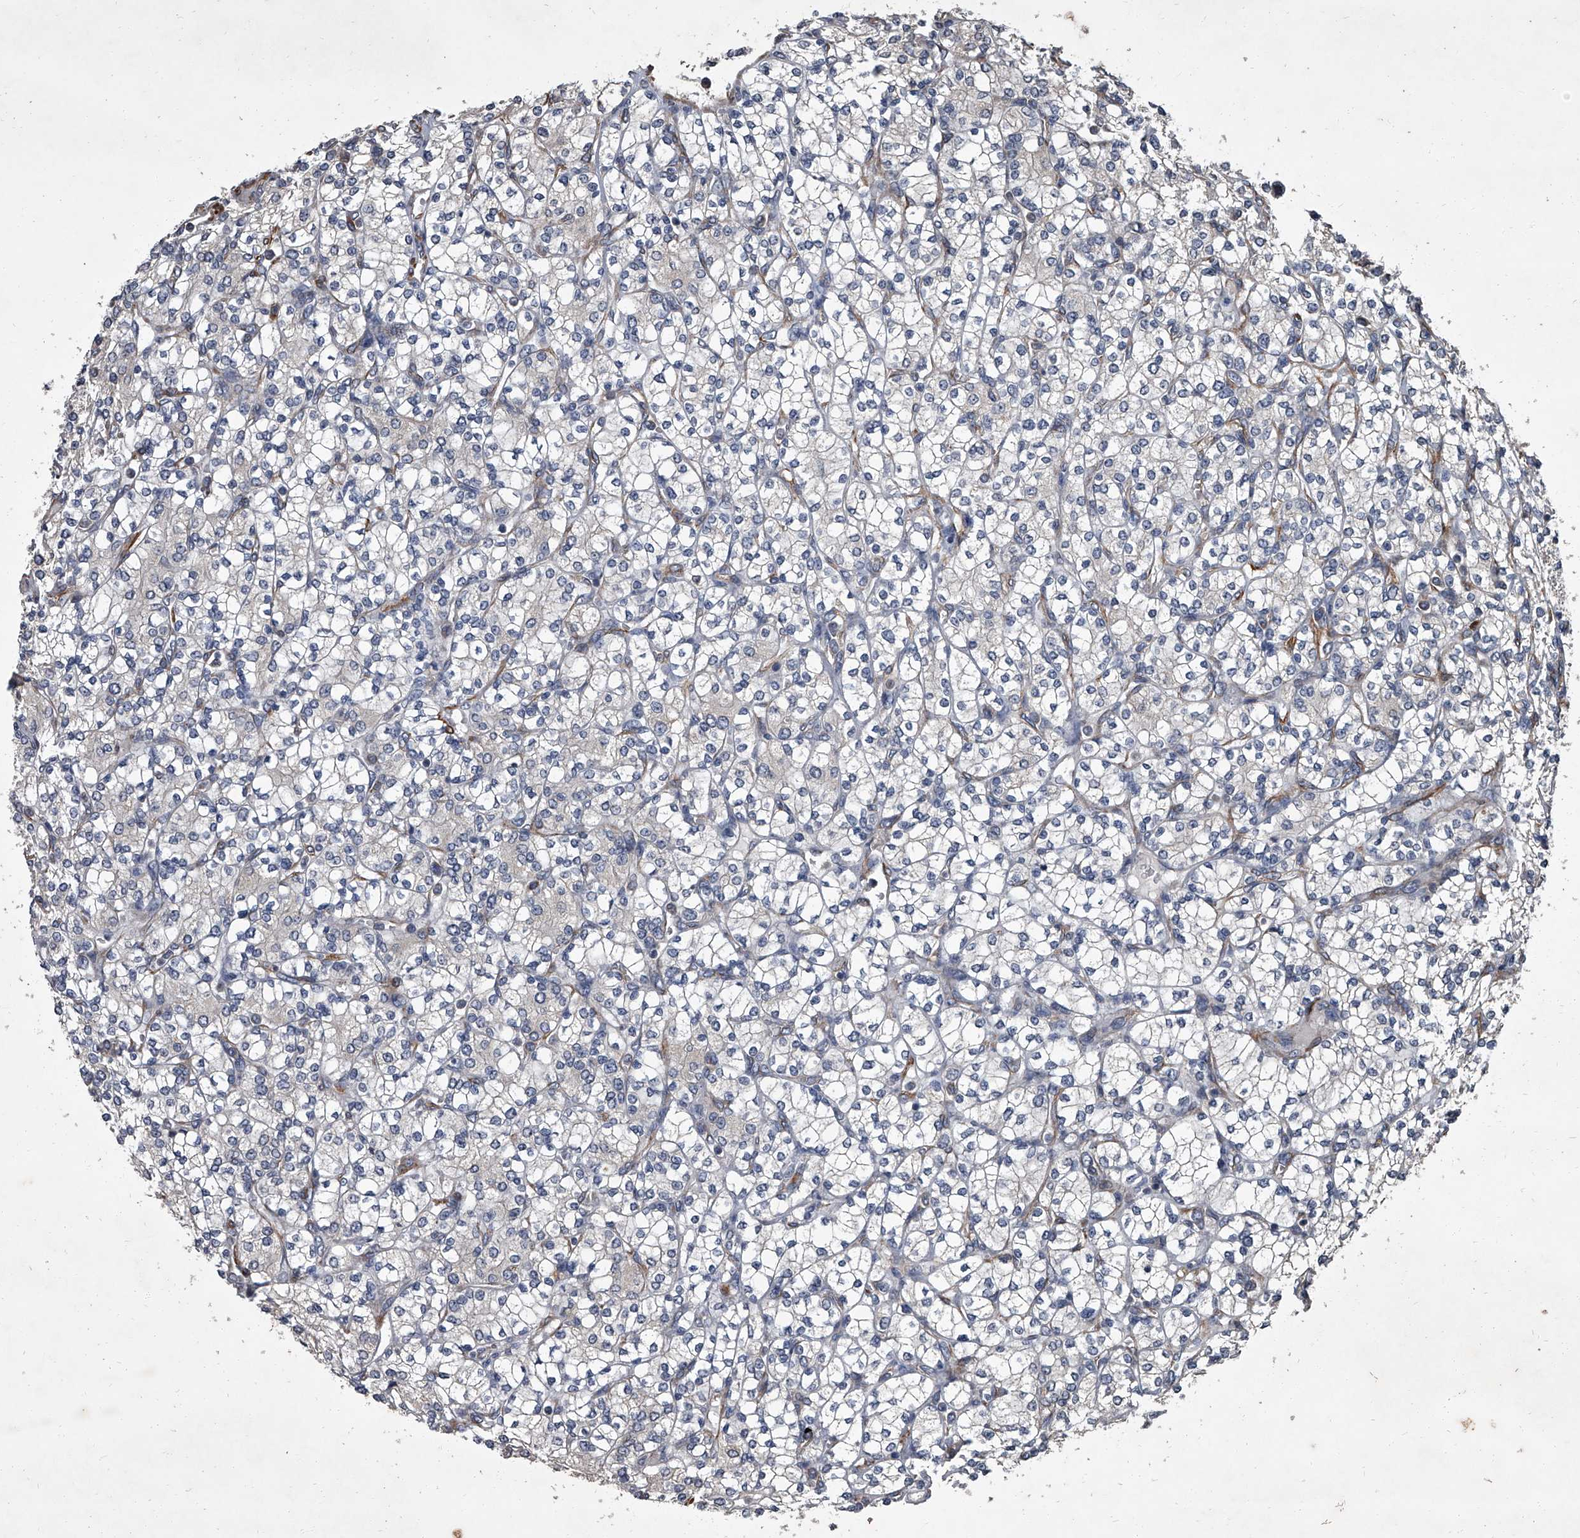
{"staining": {"intensity": "negative", "quantity": "none", "location": "none"}, "tissue": "renal cancer", "cell_type": "Tumor cells", "image_type": "cancer", "snomed": [{"axis": "morphology", "description": "Adenocarcinoma, NOS"}, {"axis": "topography", "description": "Kidney"}], "caption": "An immunohistochemistry (IHC) photomicrograph of adenocarcinoma (renal) is shown. There is no staining in tumor cells of adenocarcinoma (renal). (DAB IHC, high magnification).", "gene": "SIRT4", "patient": {"sex": "male", "age": 77}}